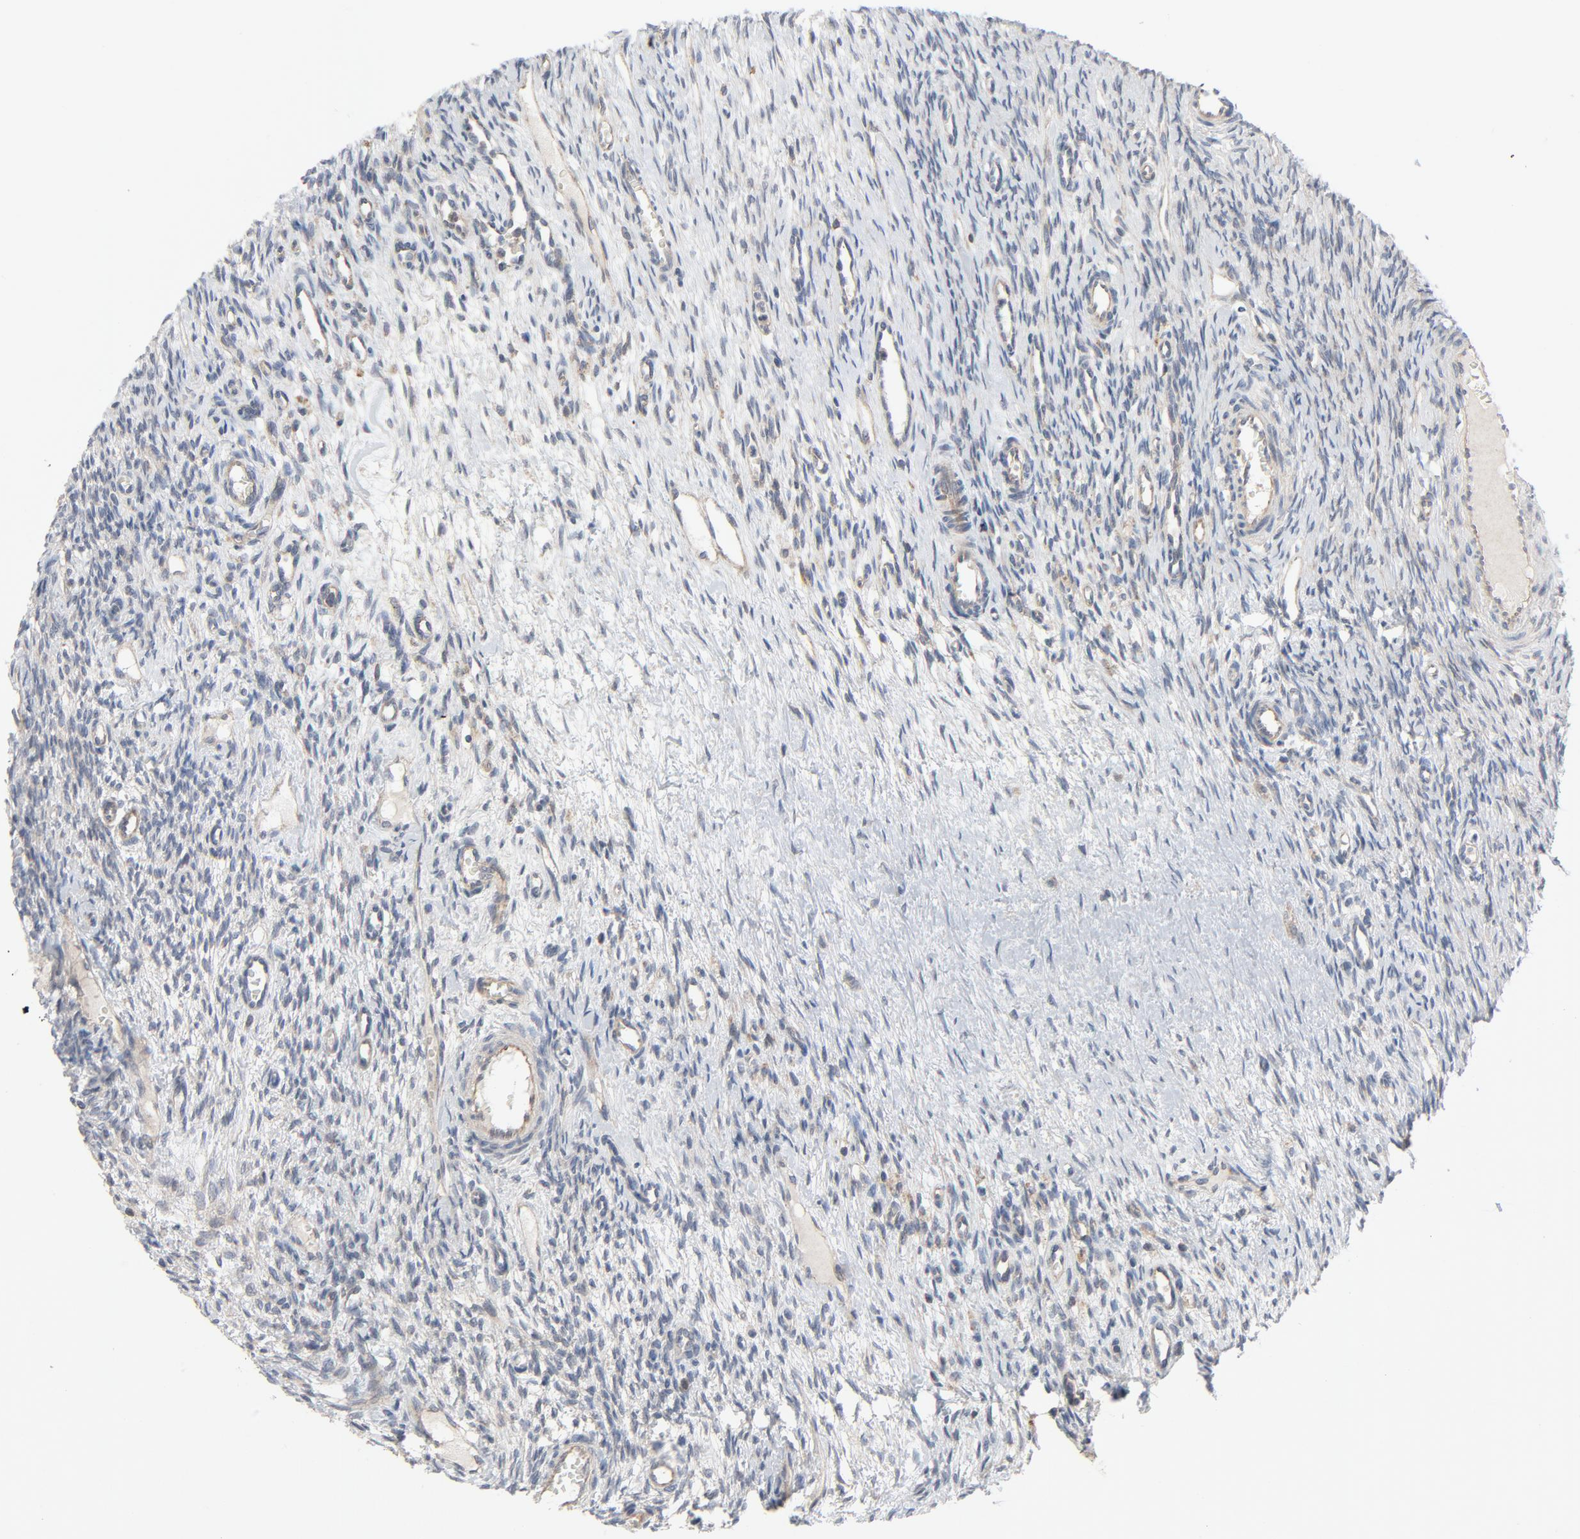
{"staining": {"intensity": "weak", "quantity": "25%-75%", "location": "cytoplasmic/membranous"}, "tissue": "ovary", "cell_type": "Ovarian stroma cells", "image_type": "normal", "snomed": [{"axis": "morphology", "description": "Normal tissue, NOS"}, {"axis": "topography", "description": "Ovary"}], "caption": "Immunohistochemical staining of unremarkable human ovary reveals 25%-75% levels of weak cytoplasmic/membranous protein positivity in approximately 25%-75% of ovarian stroma cells. (DAB (3,3'-diaminobenzidine) IHC, brown staining for protein, blue staining for nuclei).", "gene": "TSG101", "patient": {"sex": "female", "age": 33}}